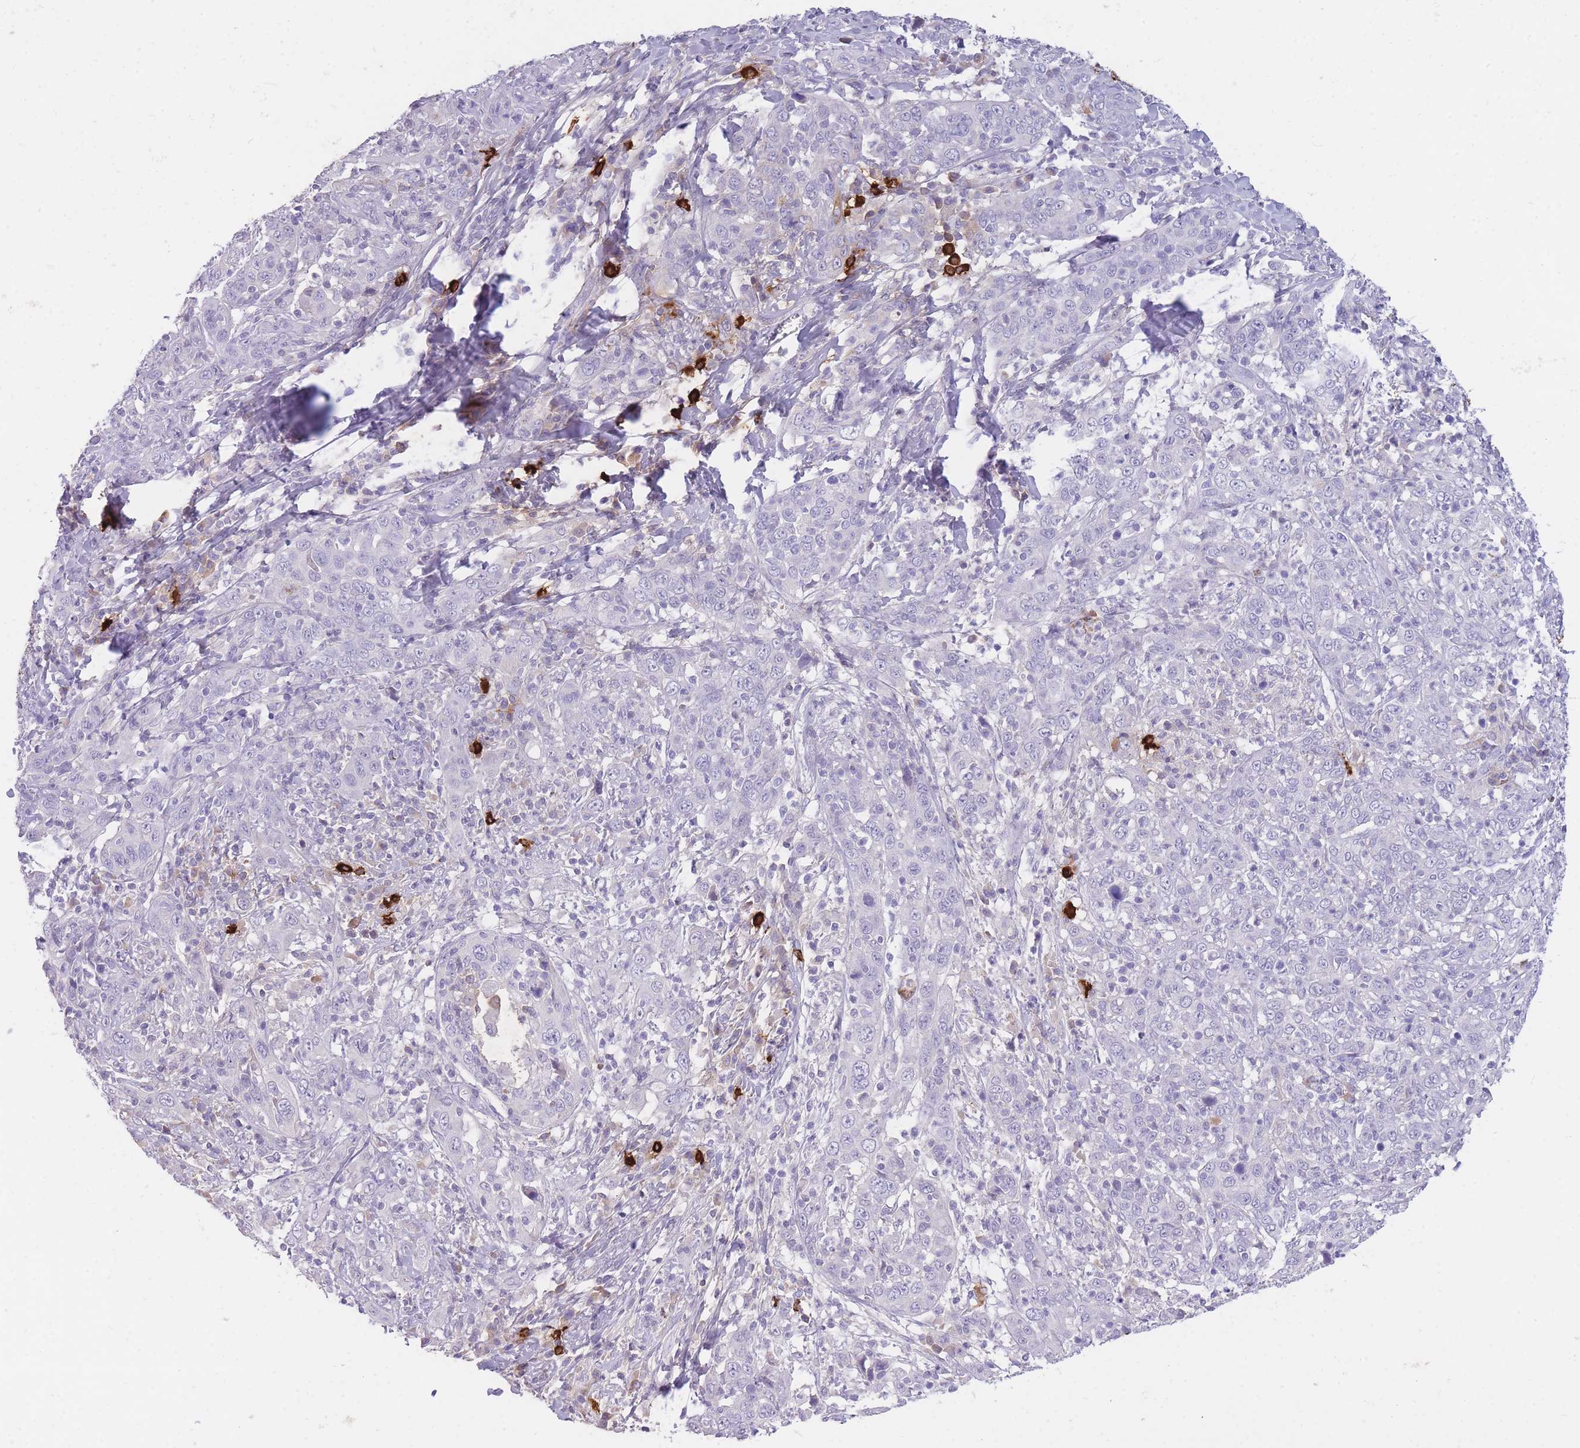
{"staining": {"intensity": "negative", "quantity": "none", "location": "none"}, "tissue": "cervical cancer", "cell_type": "Tumor cells", "image_type": "cancer", "snomed": [{"axis": "morphology", "description": "Squamous cell carcinoma, NOS"}, {"axis": "topography", "description": "Cervix"}], "caption": "Protein analysis of squamous cell carcinoma (cervical) displays no significant expression in tumor cells.", "gene": "TPSD1", "patient": {"sex": "female", "age": 46}}